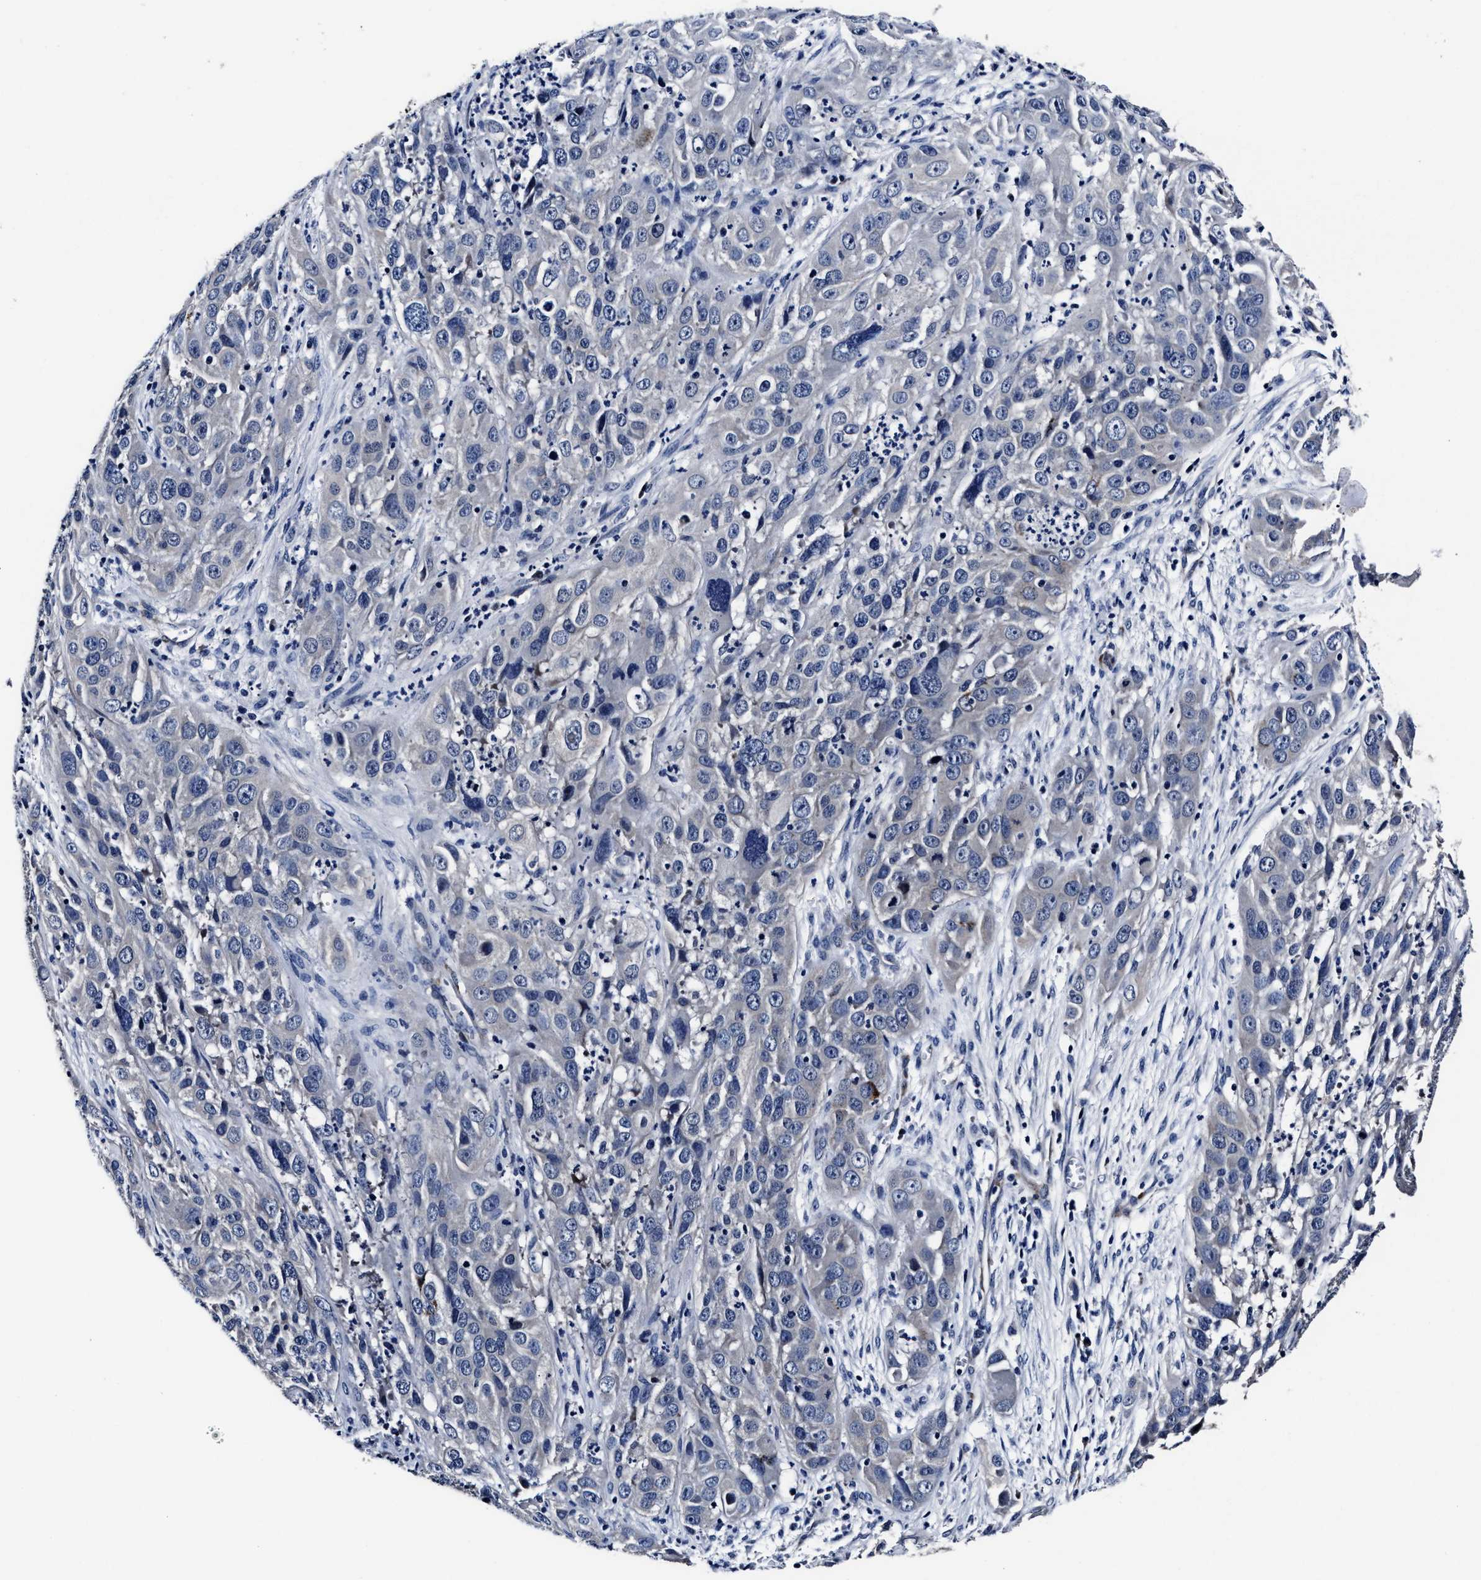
{"staining": {"intensity": "negative", "quantity": "none", "location": "none"}, "tissue": "cervical cancer", "cell_type": "Tumor cells", "image_type": "cancer", "snomed": [{"axis": "morphology", "description": "Squamous cell carcinoma, NOS"}, {"axis": "topography", "description": "Cervix"}], "caption": "Image shows no significant protein expression in tumor cells of squamous cell carcinoma (cervical).", "gene": "OLFML2A", "patient": {"sex": "female", "age": 32}}